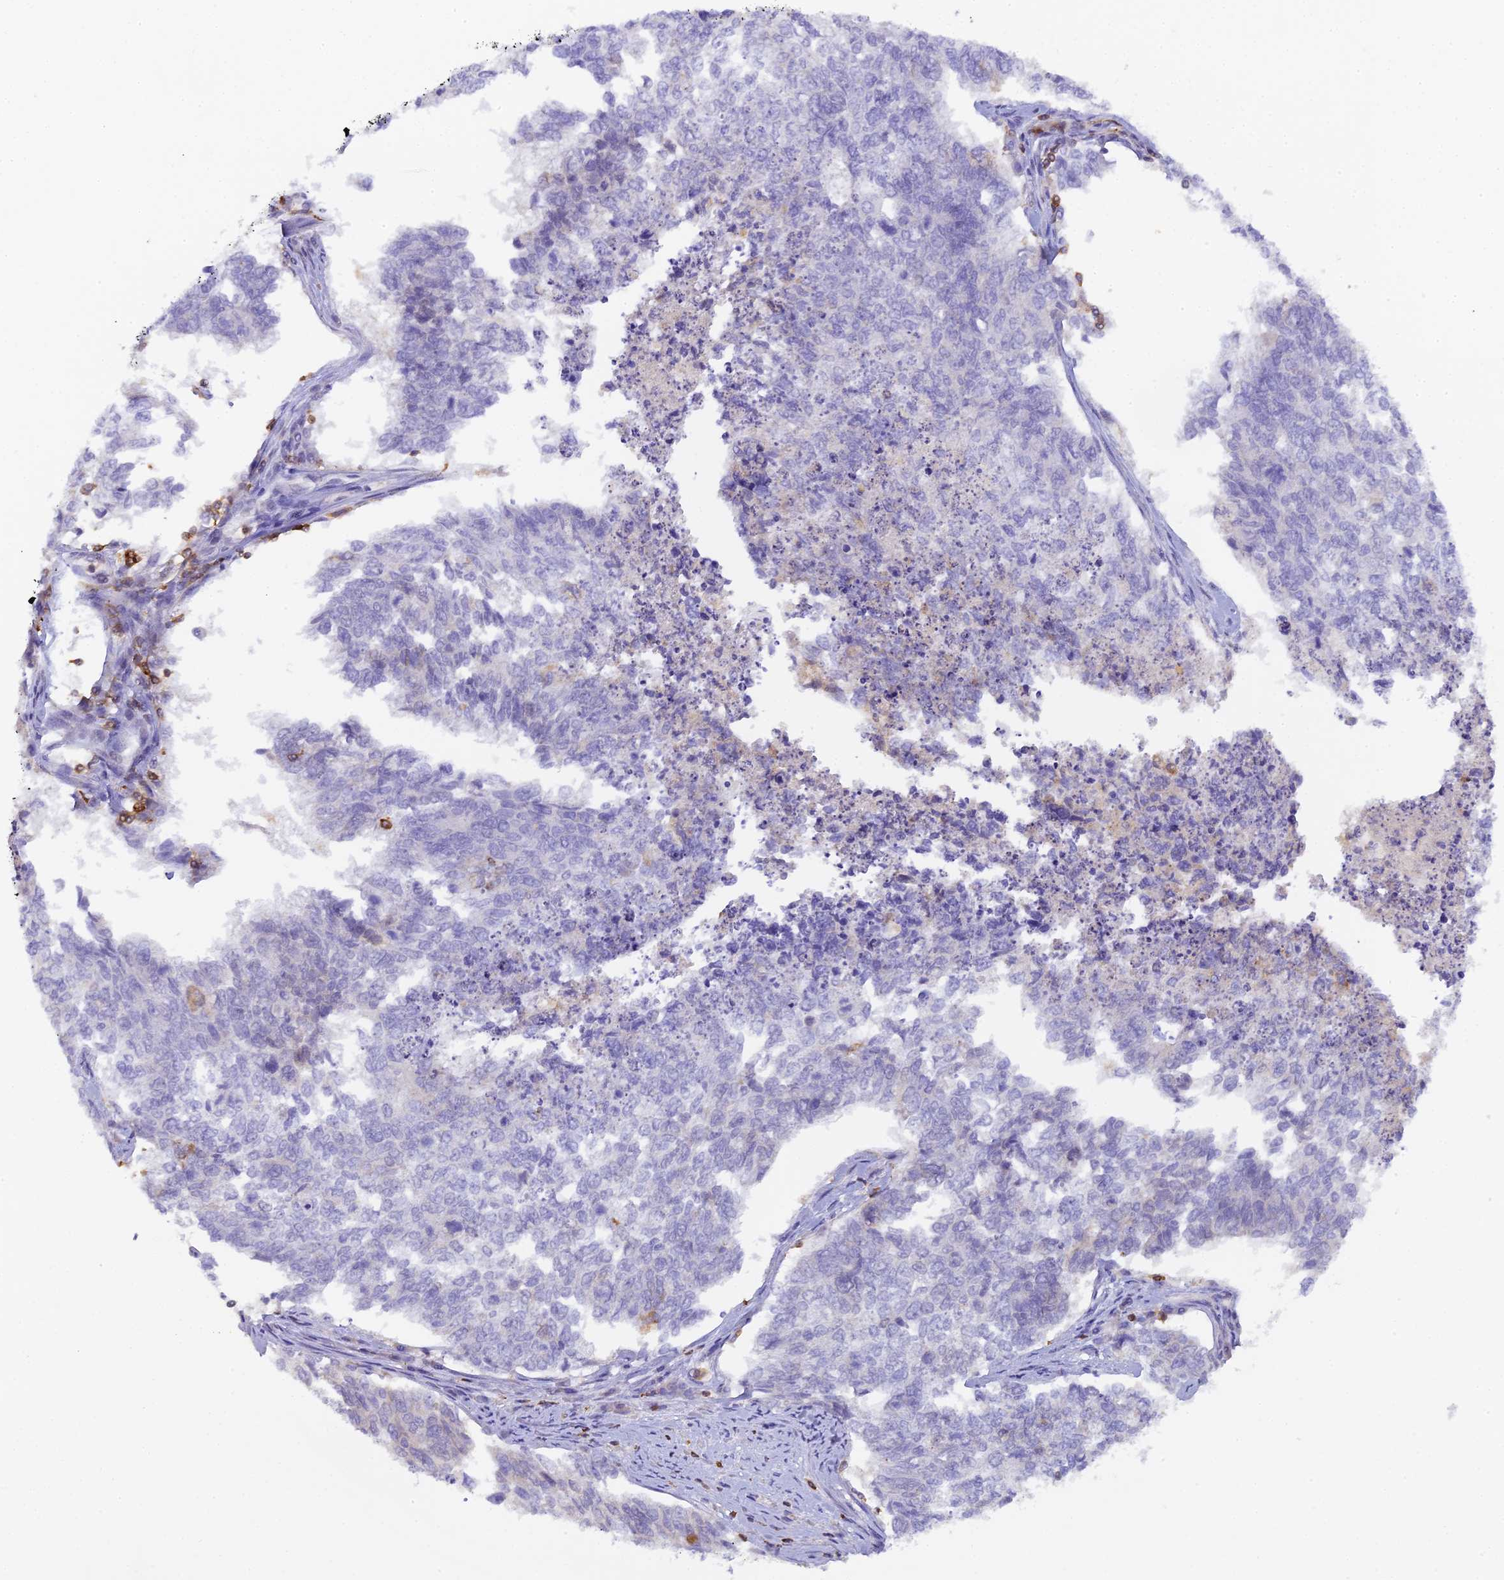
{"staining": {"intensity": "negative", "quantity": "none", "location": "none"}, "tissue": "cervical cancer", "cell_type": "Tumor cells", "image_type": "cancer", "snomed": [{"axis": "morphology", "description": "Squamous cell carcinoma, NOS"}, {"axis": "topography", "description": "Cervix"}], "caption": "There is no significant expression in tumor cells of cervical cancer (squamous cell carcinoma).", "gene": "FYB1", "patient": {"sex": "female", "age": 63}}